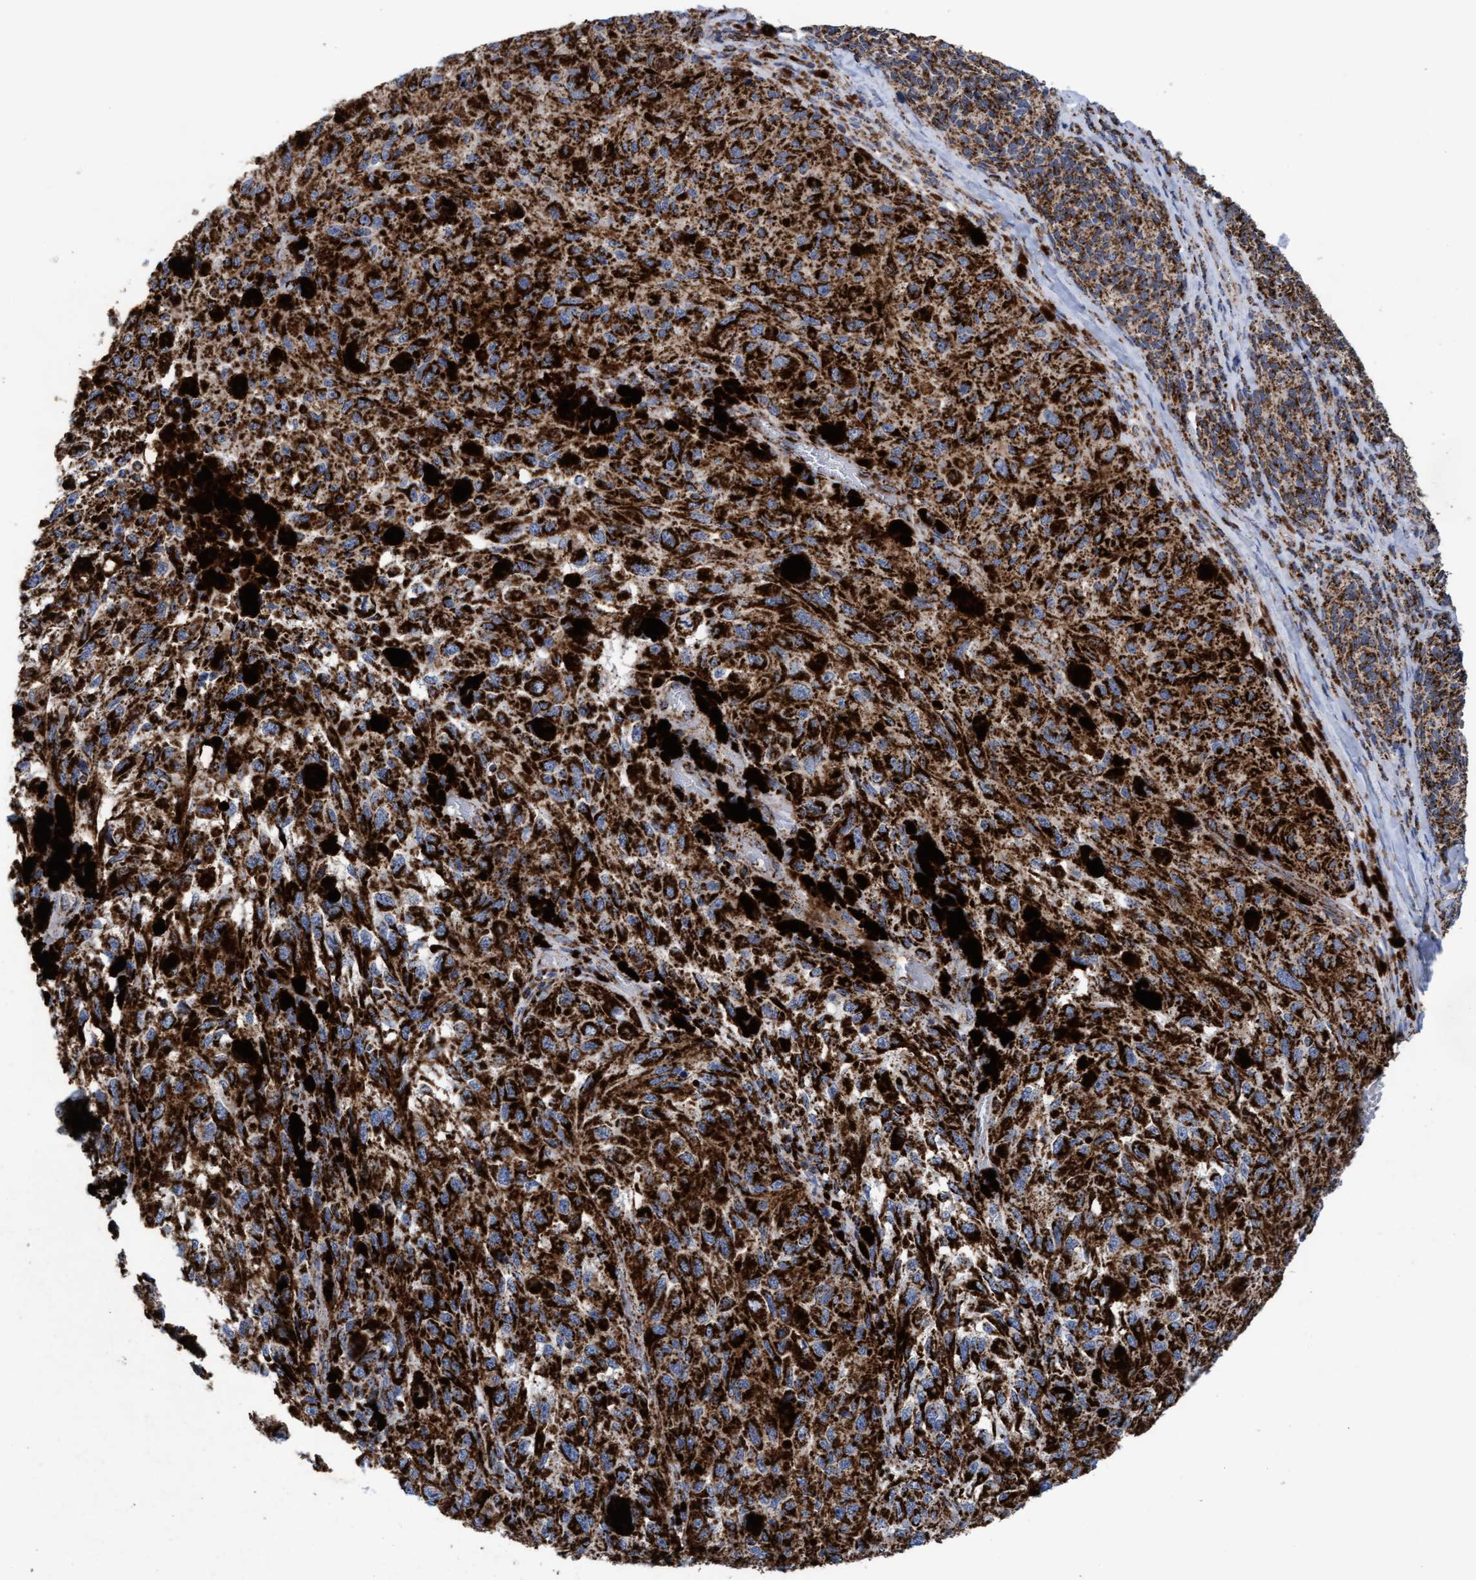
{"staining": {"intensity": "strong", "quantity": ">75%", "location": "cytoplasmic/membranous"}, "tissue": "melanoma", "cell_type": "Tumor cells", "image_type": "cancer", "snomed": [{"axis": "morphology", "description": "Malignant melanoma, NOS"}, {"axis": "topography", "description": "Skin"}], "caption": "High-power microscopy captured an immunohistochemistry (IHC) photomicrograph of malignant melanoma, revealing strong cytoplasmic/membranous positivity in about >75% of tumor cells.", "gene": "MRPL38", "patient": {"sex": "female", "age": 73}}